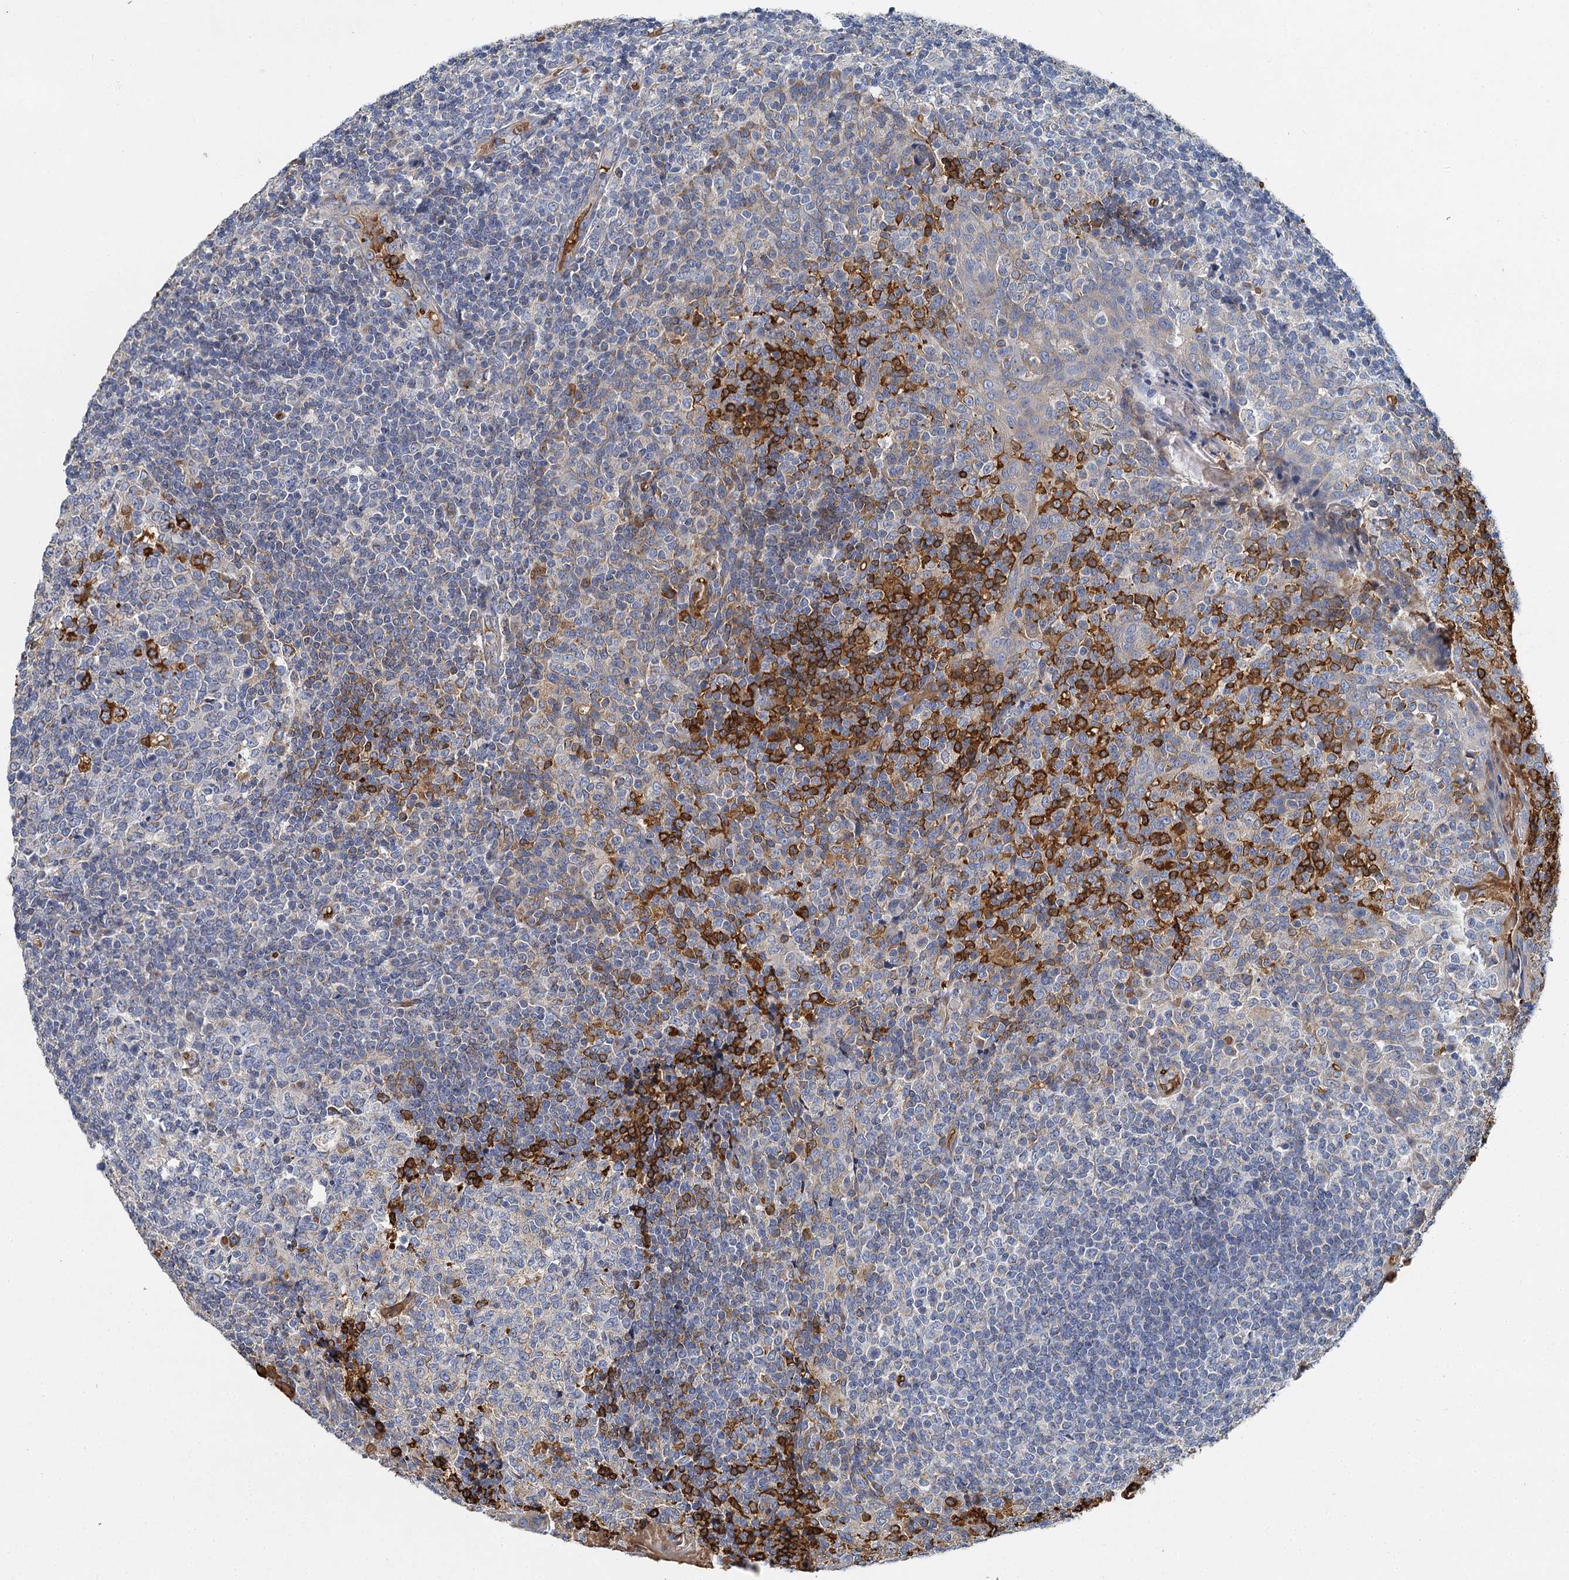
{"staining": {"intensity": "negative", "quantity": "none", "location": "none"}, "tissue": "tonsil", "cell_type": "Germinal center cells", "image_type": "normal", "snomed": [{"axis": "morphology", "description": "Normal tissue, NOS"}, {"axis": "topography", "description": "Tonsil"}], "caption": "Photomicrograph shows no significant protein expression in germinal center cells of normal tonsil.", "gene": "BCS1L", "patient": {"sex": "female", "age": 19}}